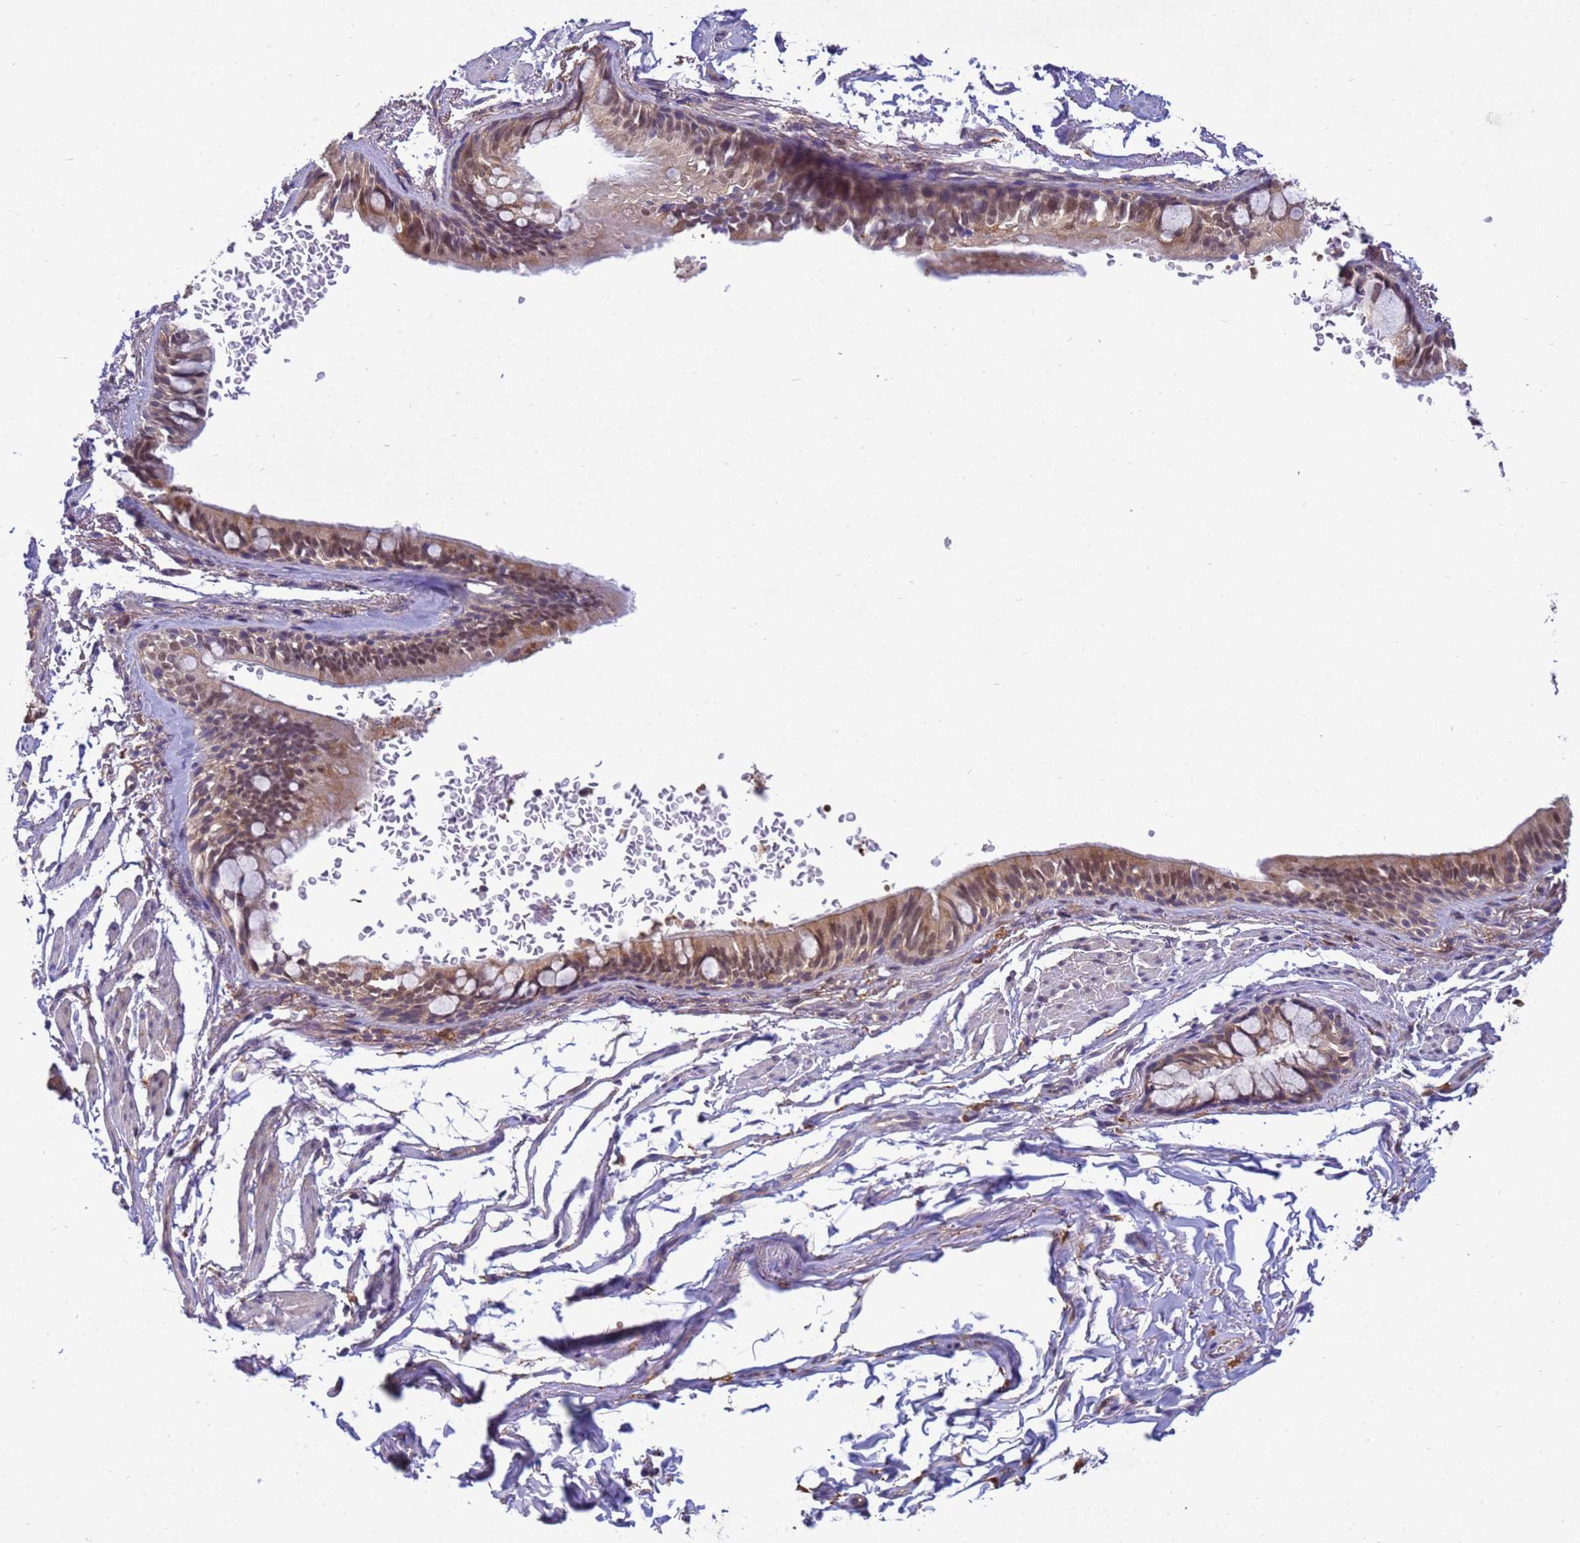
{"staining": {"intensity": "moderate", "quantity": ">75%", "location": "cytoplasmic/membranous,nuclear"}, "tissue": "bronchus", "cell_type": "Respiratory epithelial cells", "image_type": "normal", "snomed": [{"axis": "morphology", "description": "Normal tissue, NOS"}, {"axis": "topography", "description": "Bronchus"}], "caption": "Respiratory epithelial cells exhibit medium levels of moderate cytoplasmic/membranous,nuclear staining in approximately >75% of cells in unremarkable bronchus. (Brightfield microscopy of DAB IHC at high magnification).", "gene": "NPEPPS", "patient": {"sex": "male", "age": 70}}